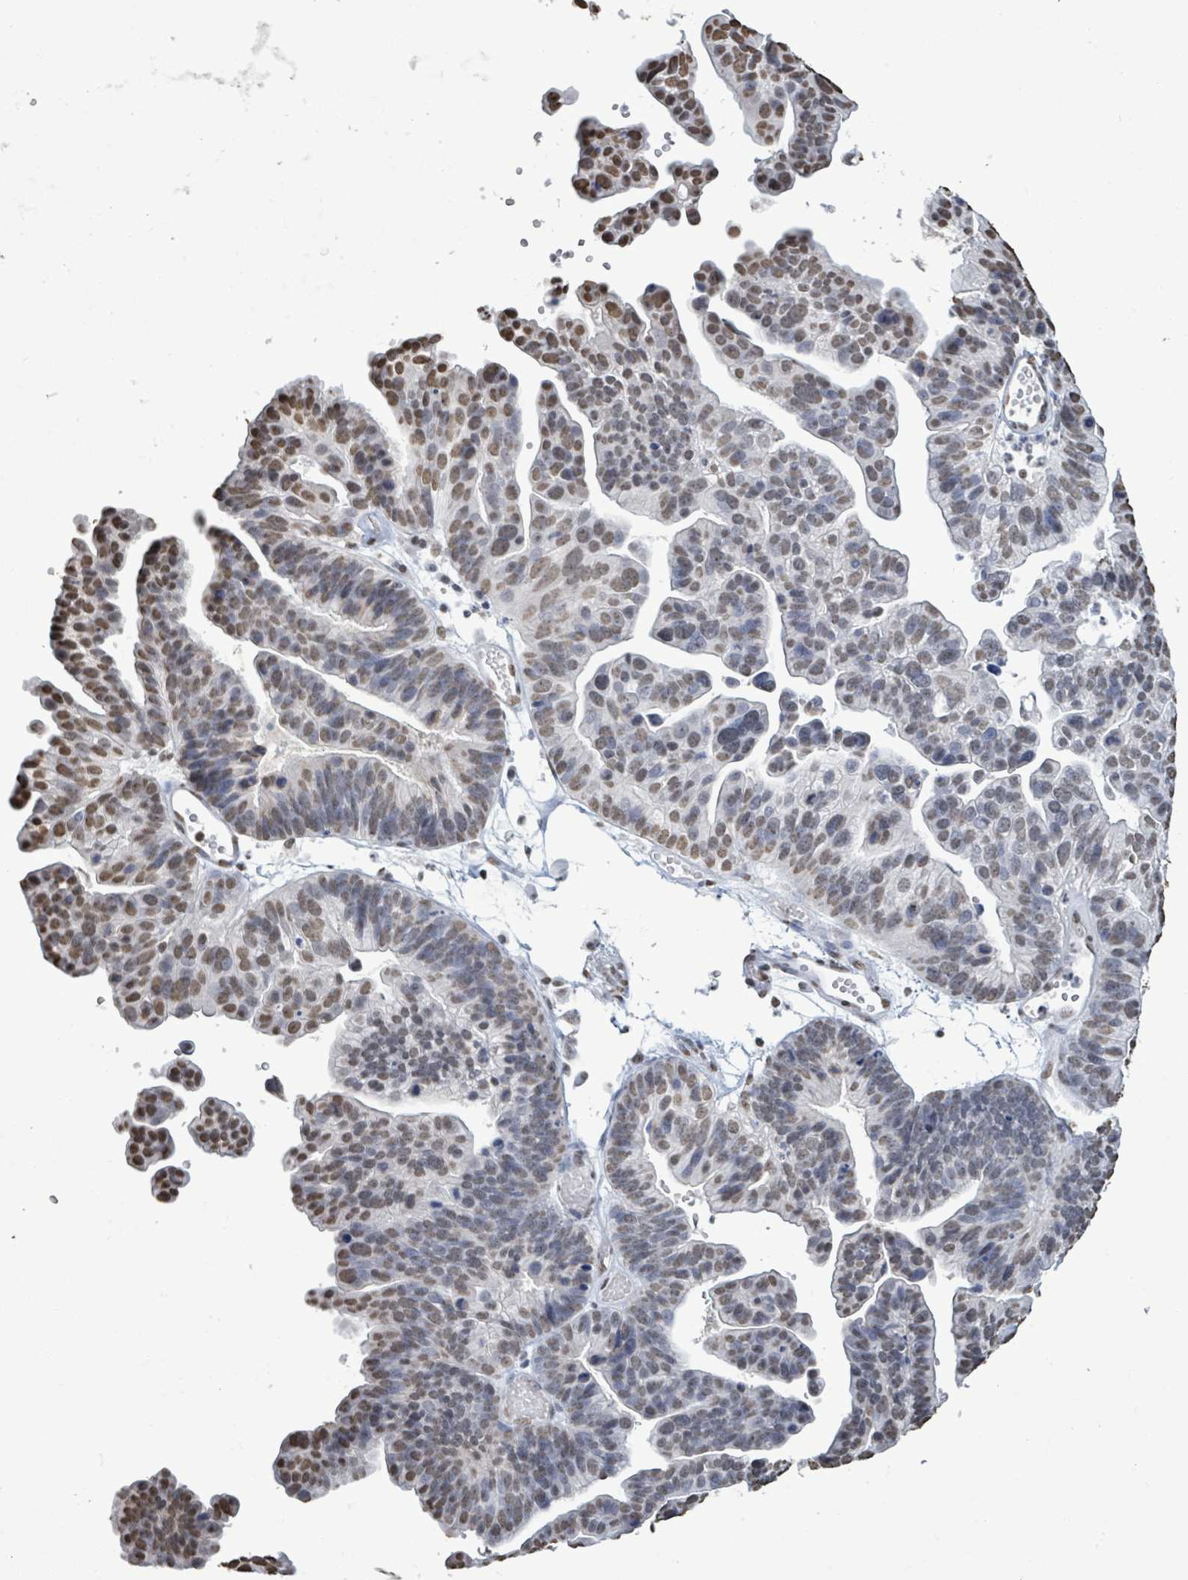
{"staining": {"intensity": "moderate", "quantity": "<25%", "location": "nuclear"}, "tissue": "ovarian cancer", "cell_type": "Tumor cells", "image_type": "cancer", "snomed": [{"axis": "morphology", "description": "Cystadenocarcinoma, serous, NOS"}, {"axis": "topography", "description": "Ovary"}], "caption": "Protein staining of ovarian cancer tissue shows moderate nuclear positivity in about <25% of tumor cells.", "gene": "SAMD14", "patient": {"sex": "female", "age": 56}}